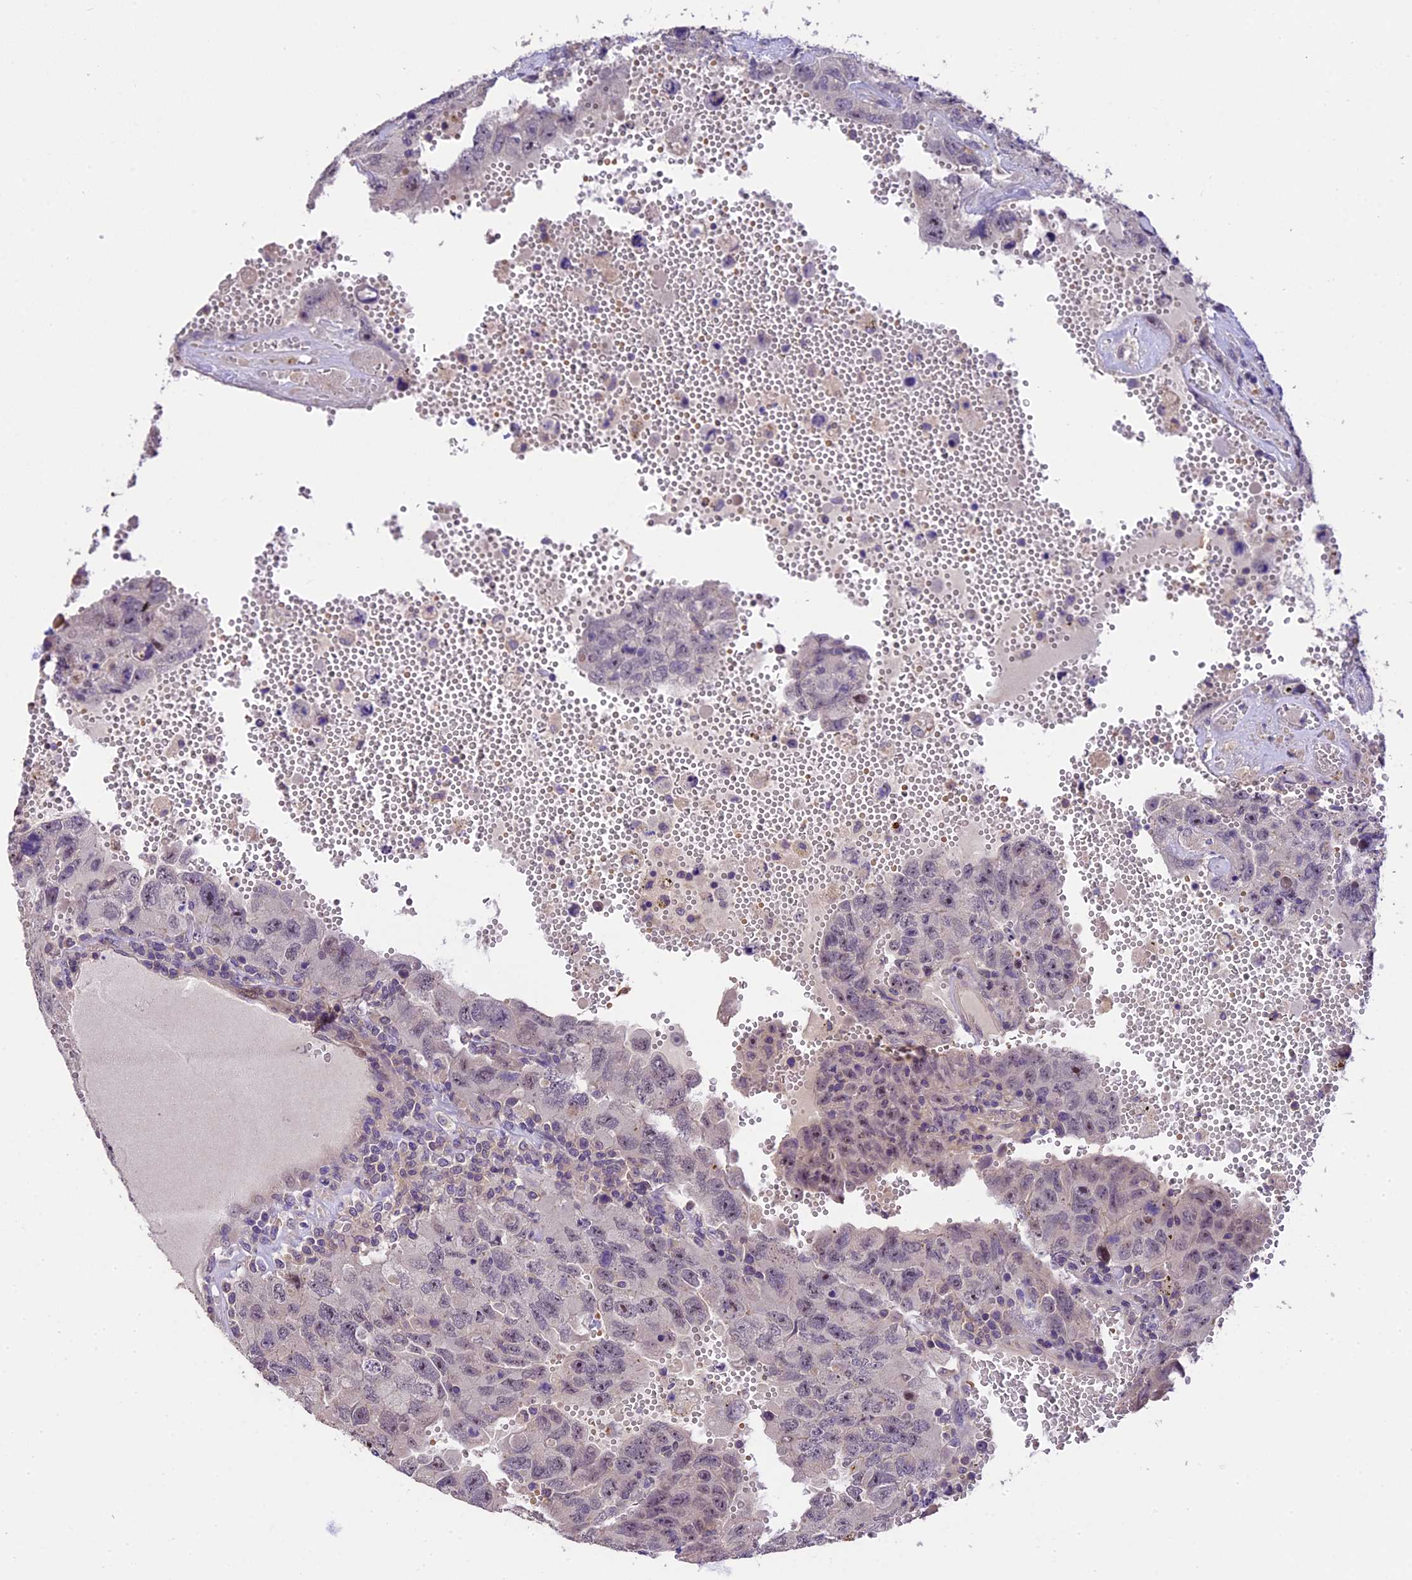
{"staining": {"intensity": "negative", "quantity": "none", "location": "none"}, "tissue": "testis cancer", "cell_type": "Tumor cells", "image_type": "cancer", "snomed": [{"axis": "morphology", "description": "Carcinoma, Embryonal, NOS"}, {"axis": "topography", "description": "Testis"}], "caption": "Immunohistochemistry of testis cancer demonstrates no positivity in tumor cells. (DAB (3,3'-diaminobenzidine) immunohistochemistry, high magnification).", "gene": "DGKH", "patient": {"sex": "male", "age": 26}}